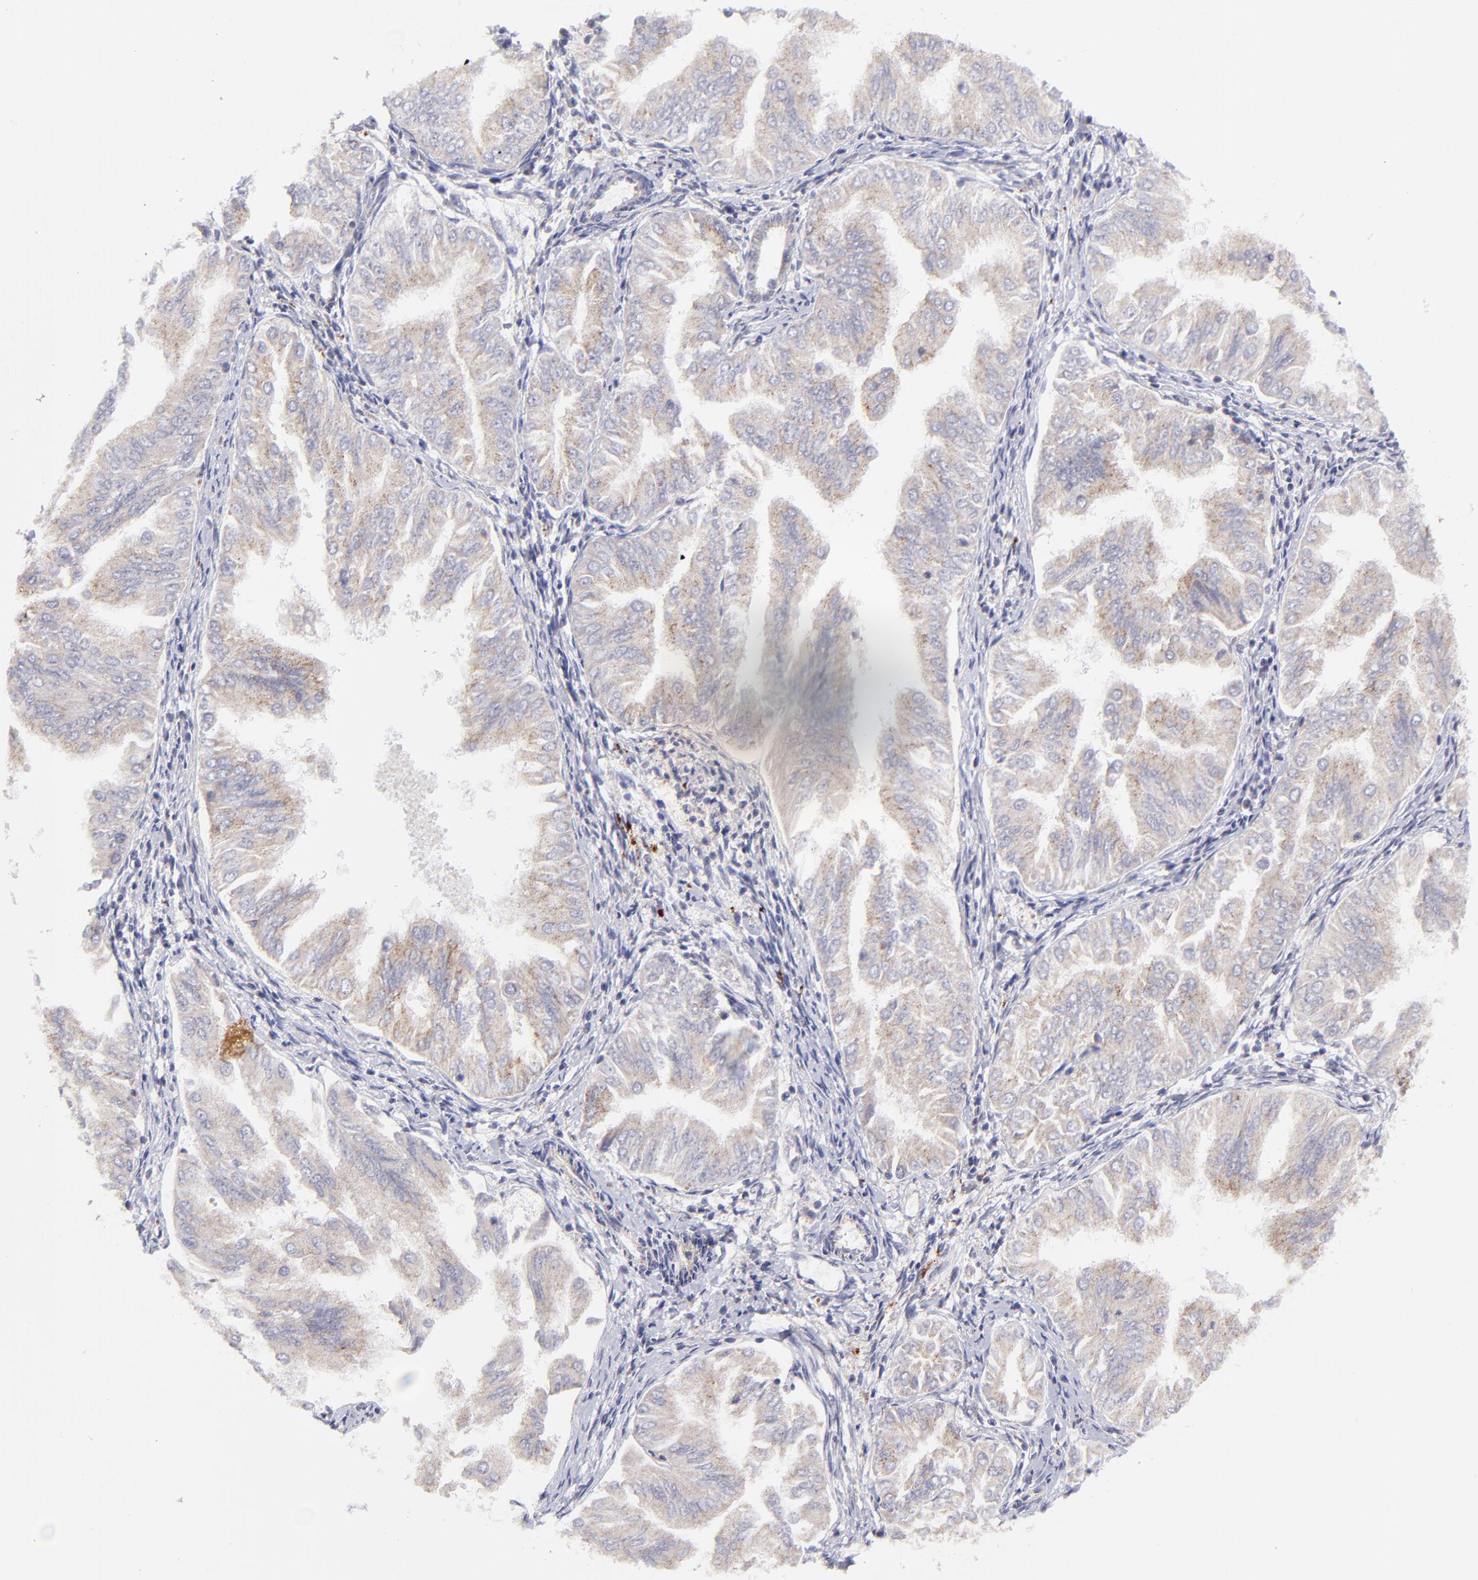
{"staining": {"intensity": "weak", "quantity": ">75%", "location": "cytoplasmic/membranous"}, "tissue": "endometrial cancer", "cell_type": "Tumor cells", "image_type": "cancer", "snomed": [{"axis": "morphology", "description": "Adenocarcinoma, NOS"}, {"axis": "topography", "description": "Endometrium"}], "caption": "Endometrial cancer was stained to show a protein in brown. There is low levels of weak cytoplasmic/membranous positivity in approximately >75% of tumor cells.", "gene": "MAP2K7", "patient": {"sex": "female", "age": 53}}